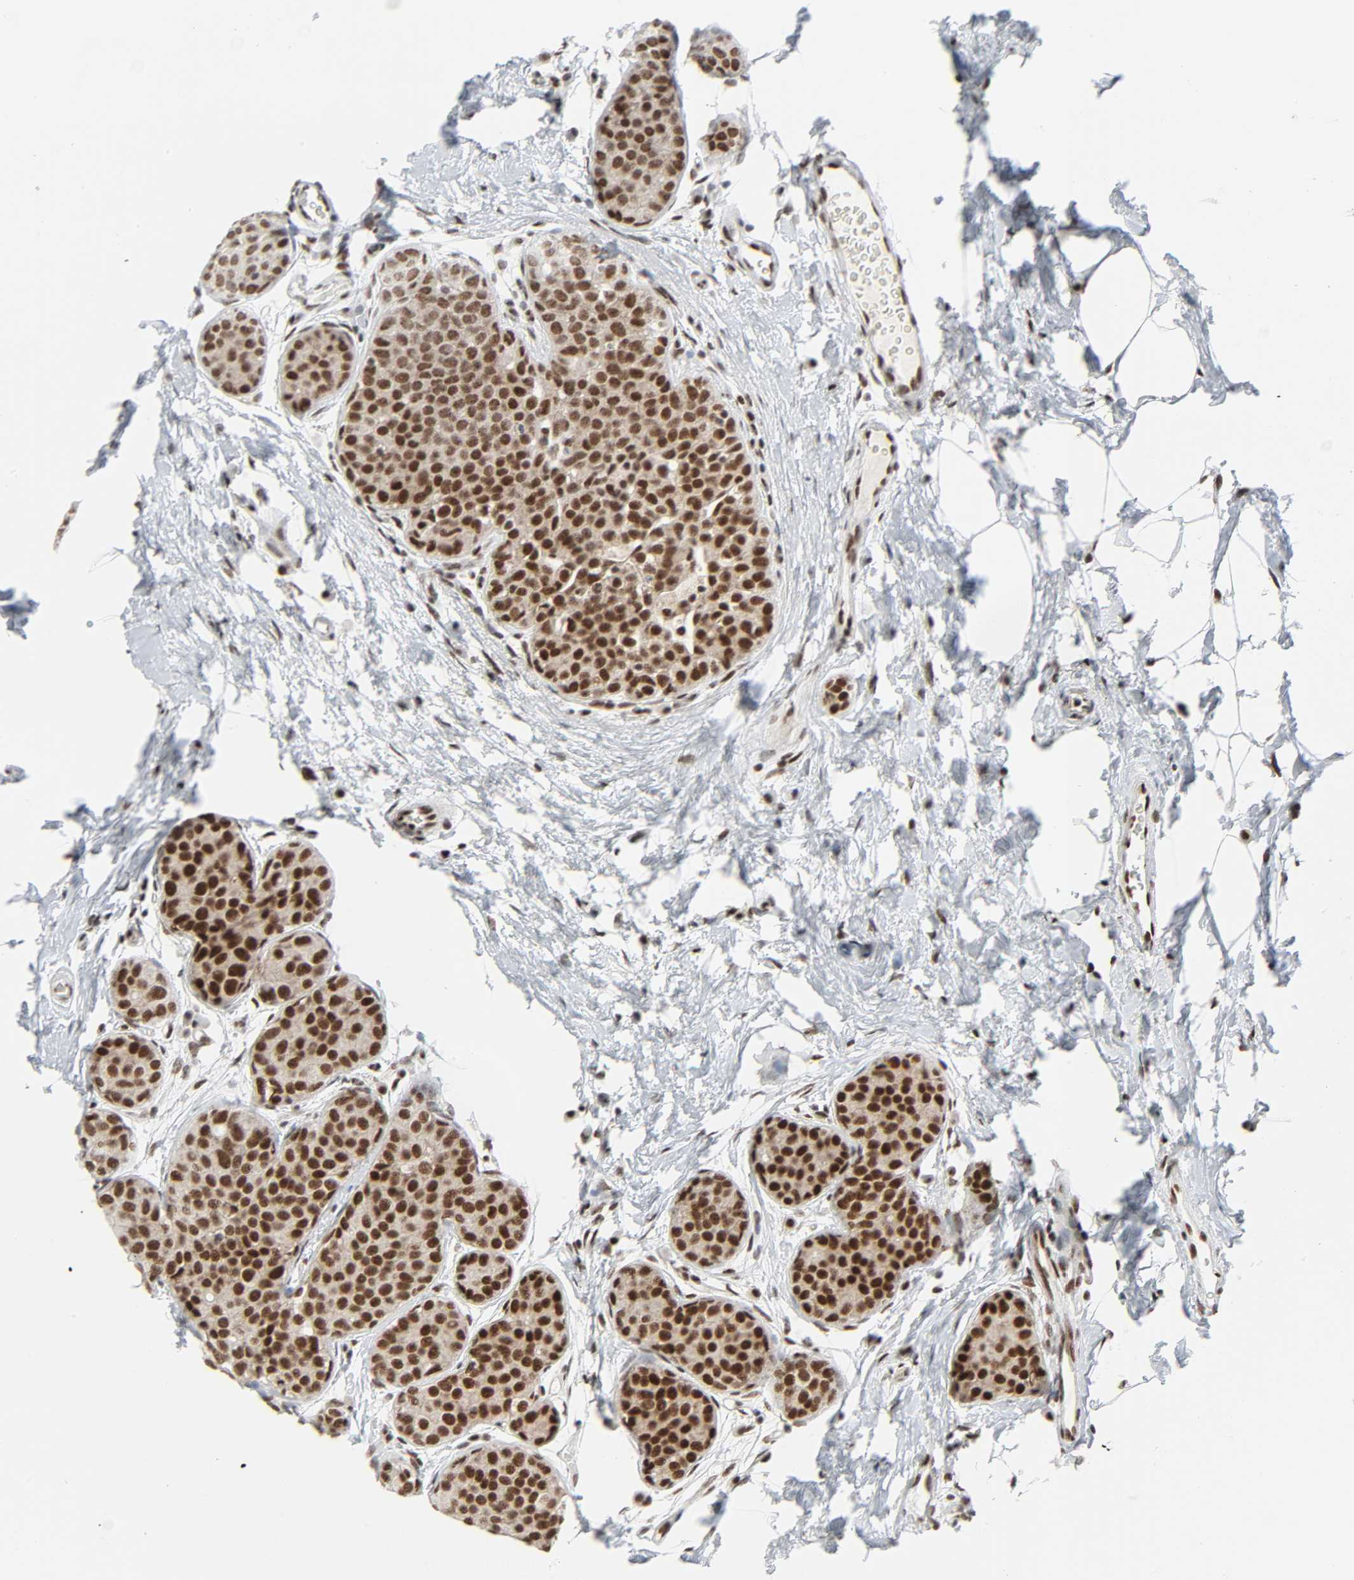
{"staining": {"intensity": "strong", "quantity": ">75%", "location": "nuclear"}, "tissue": "breast cancer", "cell_type": "Tumor cells", "image_type": "cancer", "snomed": [{"axis": "morphology", "description": "Lobular carcinoma, in situ"}, {"axis": "morphology", "description": "Lobular carcinoma"}, {"axis": "topography", "description": "Breast"}], "caption": "This micrograph reveals immunohistochemistry staining of breast lobular carcinoma in situ, with high strong nuclear expression in approximately >75% of tumor cells.", "gene": "CDK7", "patient": {"sex": "female", "age": 41}}